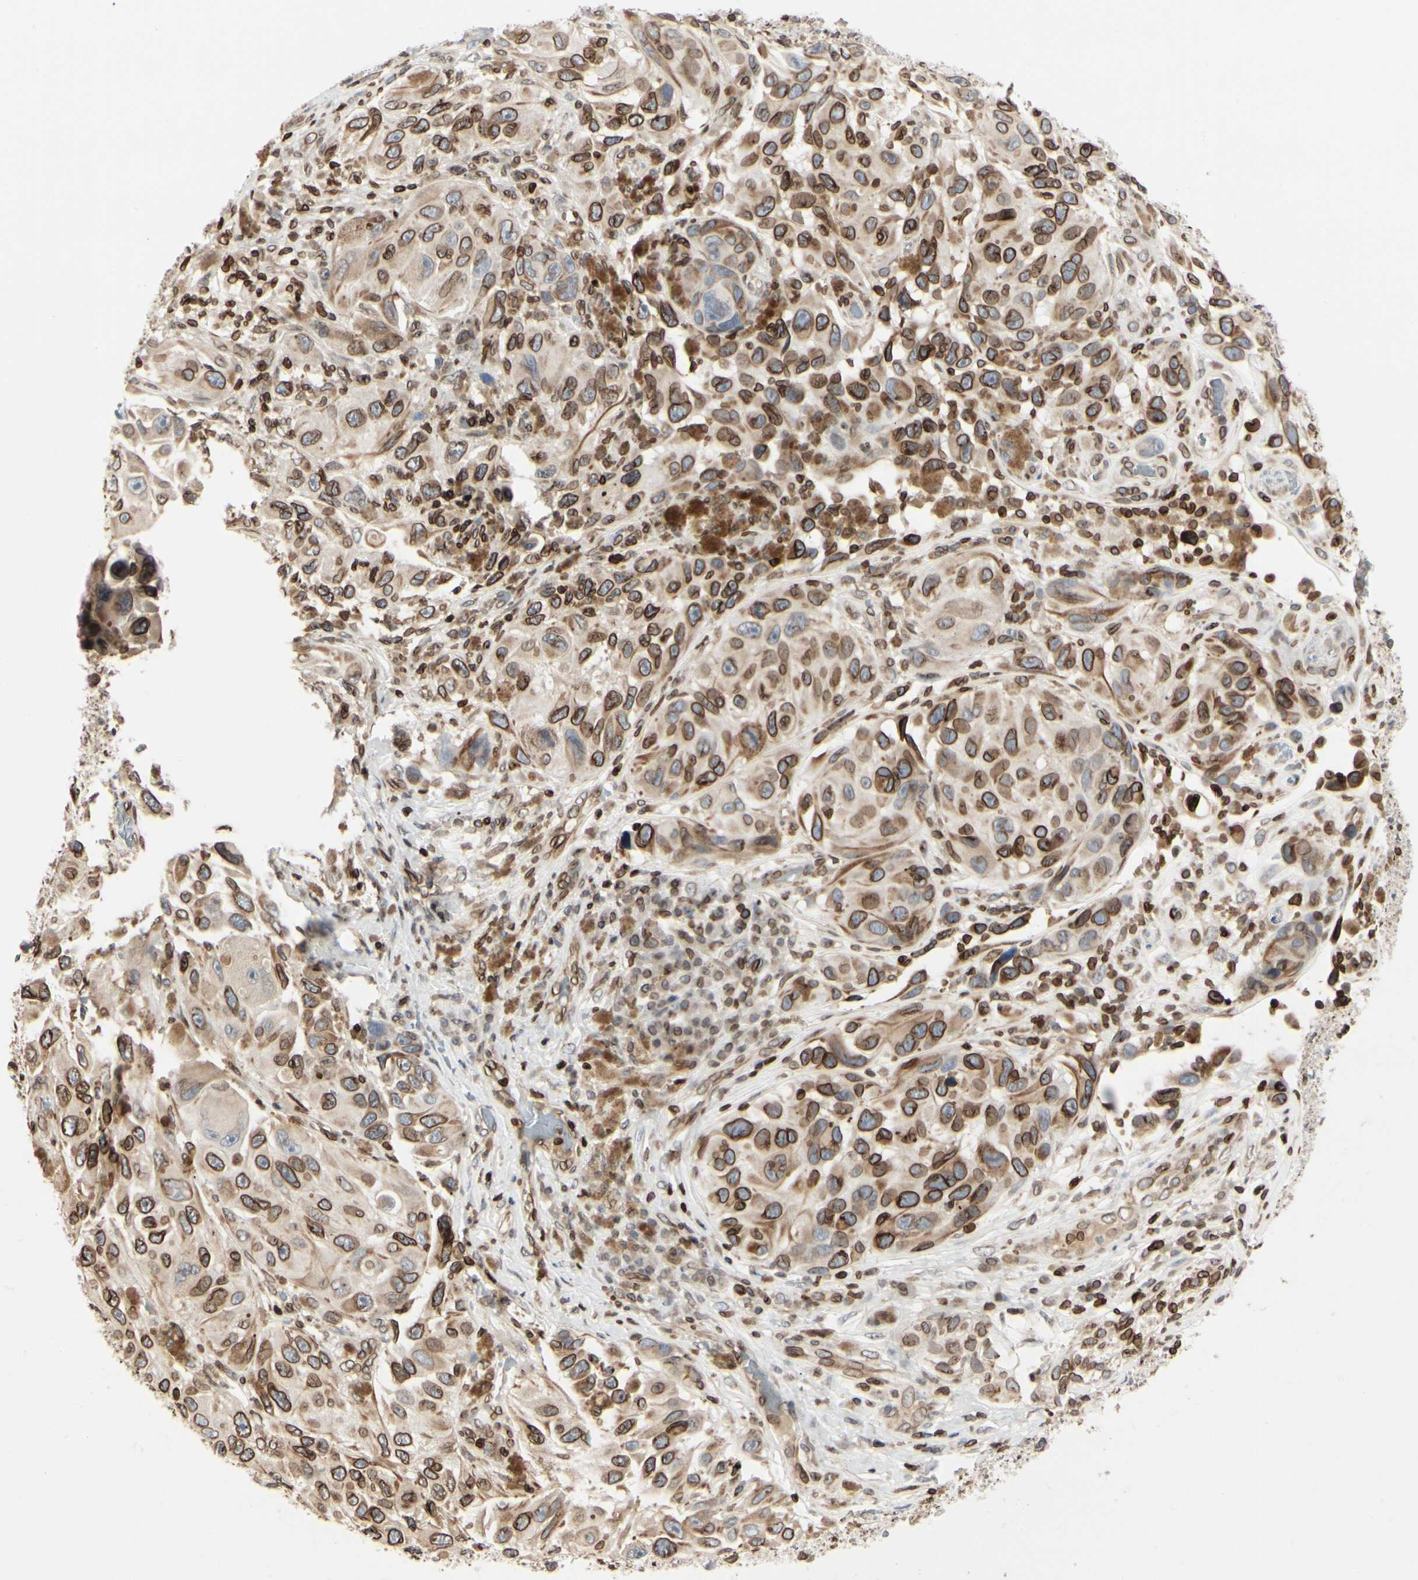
{"staining": {"intensity": "moderate", "quantity": ">75%", "location": "cytoplasmic/membranous,nuclear"}, "tissue": "melanoma", "cell_type": "Tumor cells", "image_type": "cancer", "snomed": [{"axis": "morphology", "description": "Malignant melanoma, NOS"}, {"axis": "topography", "description": "Skin"}], "caption": "DAB (3,3'-diaminobenzidine) immunohistochemical staining of melanoma reveals moderate cytoplasmic/membranous and nuclear protein expression in approximately >75% of tumor cells. (Stains: DAB in brown, nuclei in blue, Microscopy: brightfield microscopy at high magnification).", "gene": "TMPO", "patient": {"sex": "female", "age": 73}}